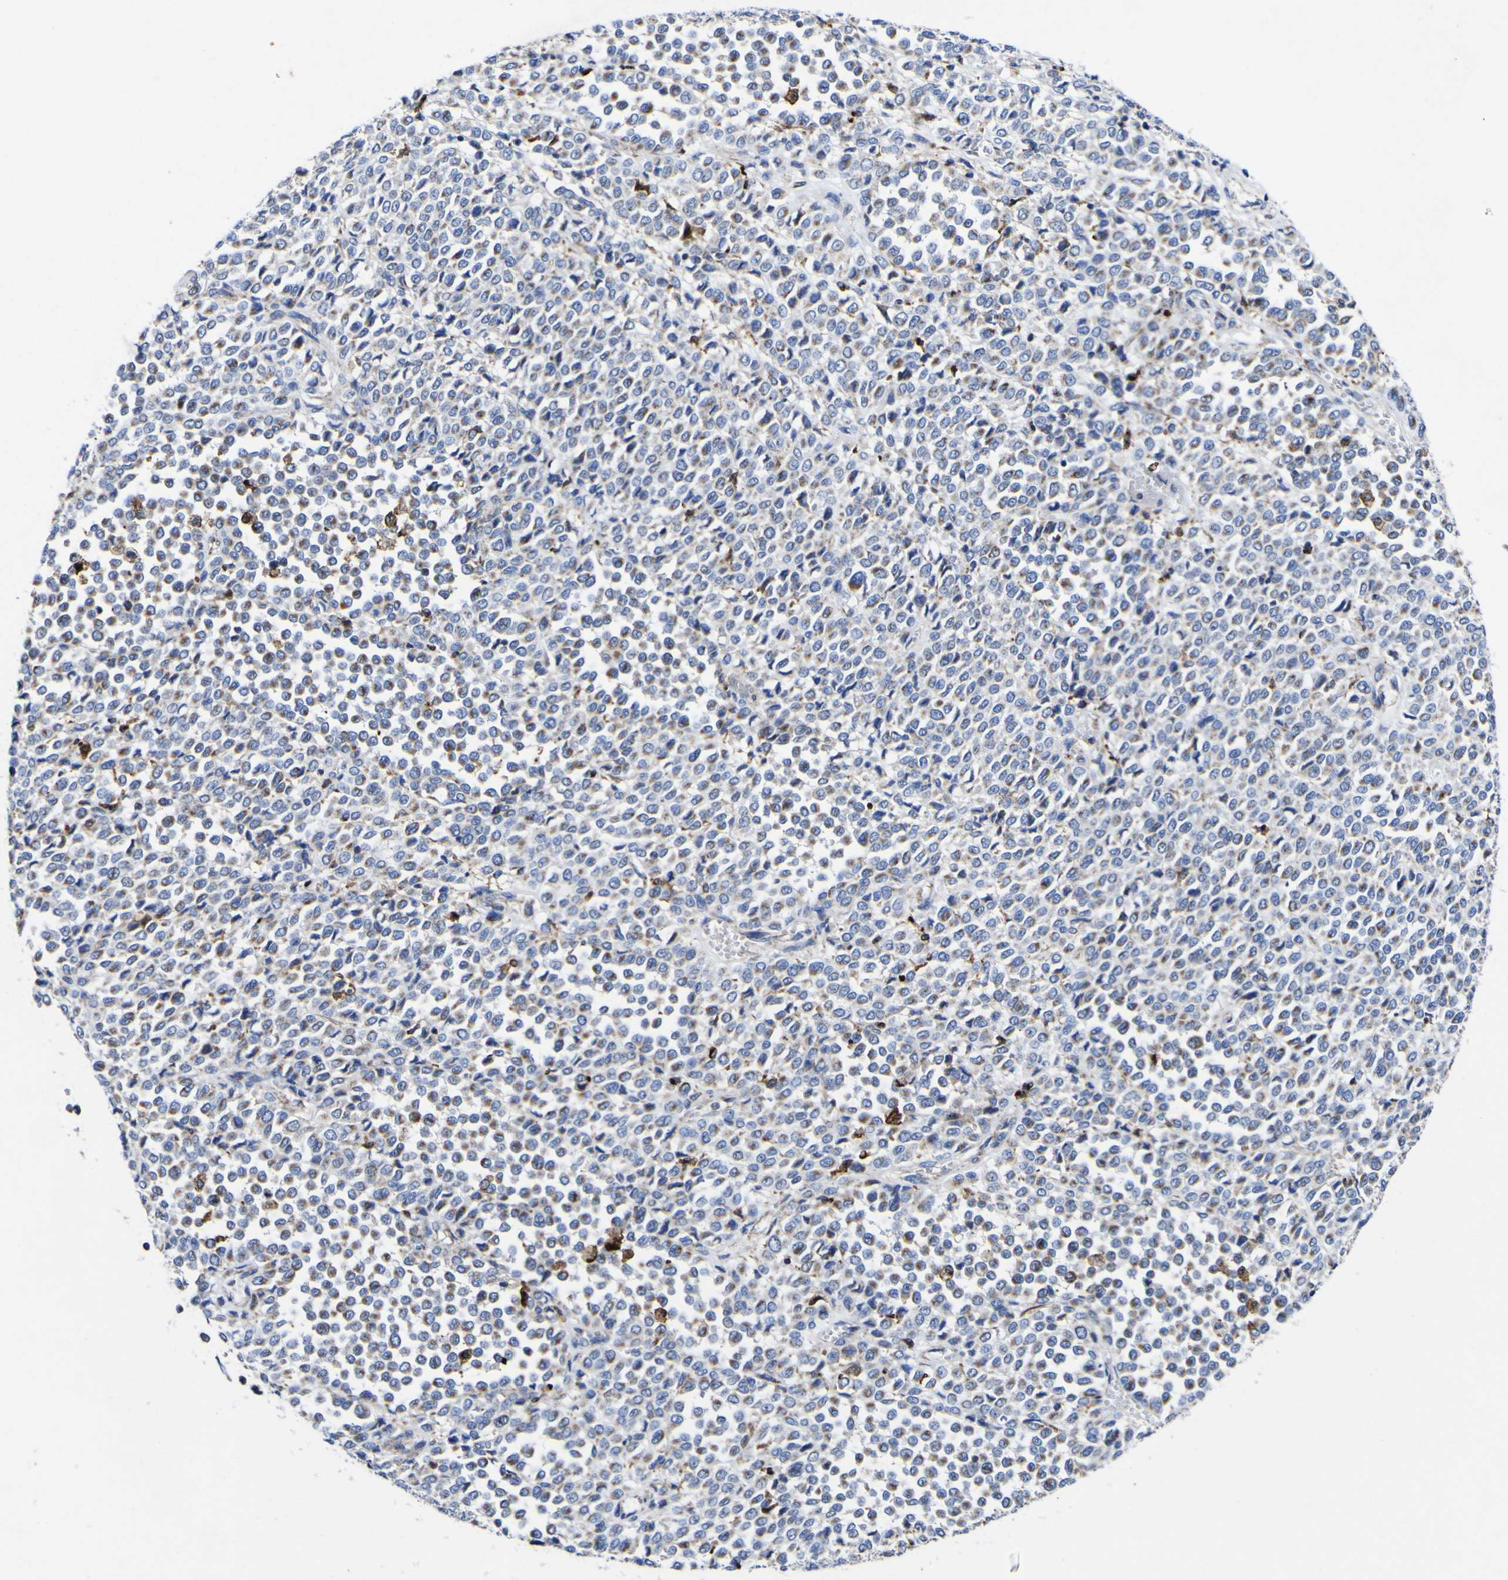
{"staining": {"intensity": "moderate", "quantity": ">75%", "location": "cytoplasmic/membranous"}, "tissue": "melanoma", "cell_type": "Tumor cells", "image_type": "cancer", "snomed": [{"axis": "morphology", "description": "Malignant melanoma, Metastatic site"}, {"axis": "topography", "description": "Pancreas"}], "caption": "Immunohistochemistry (DAB (3,3'-diaminobenzidine)) staining of malignant melanoma (metastatic site) demonstrates moderate cytoplasmic/membranous protein expression in approximately >75% of tumor cells.", "gene": "CCDC90B", "patient": {"sex": "female", "age": 30}}